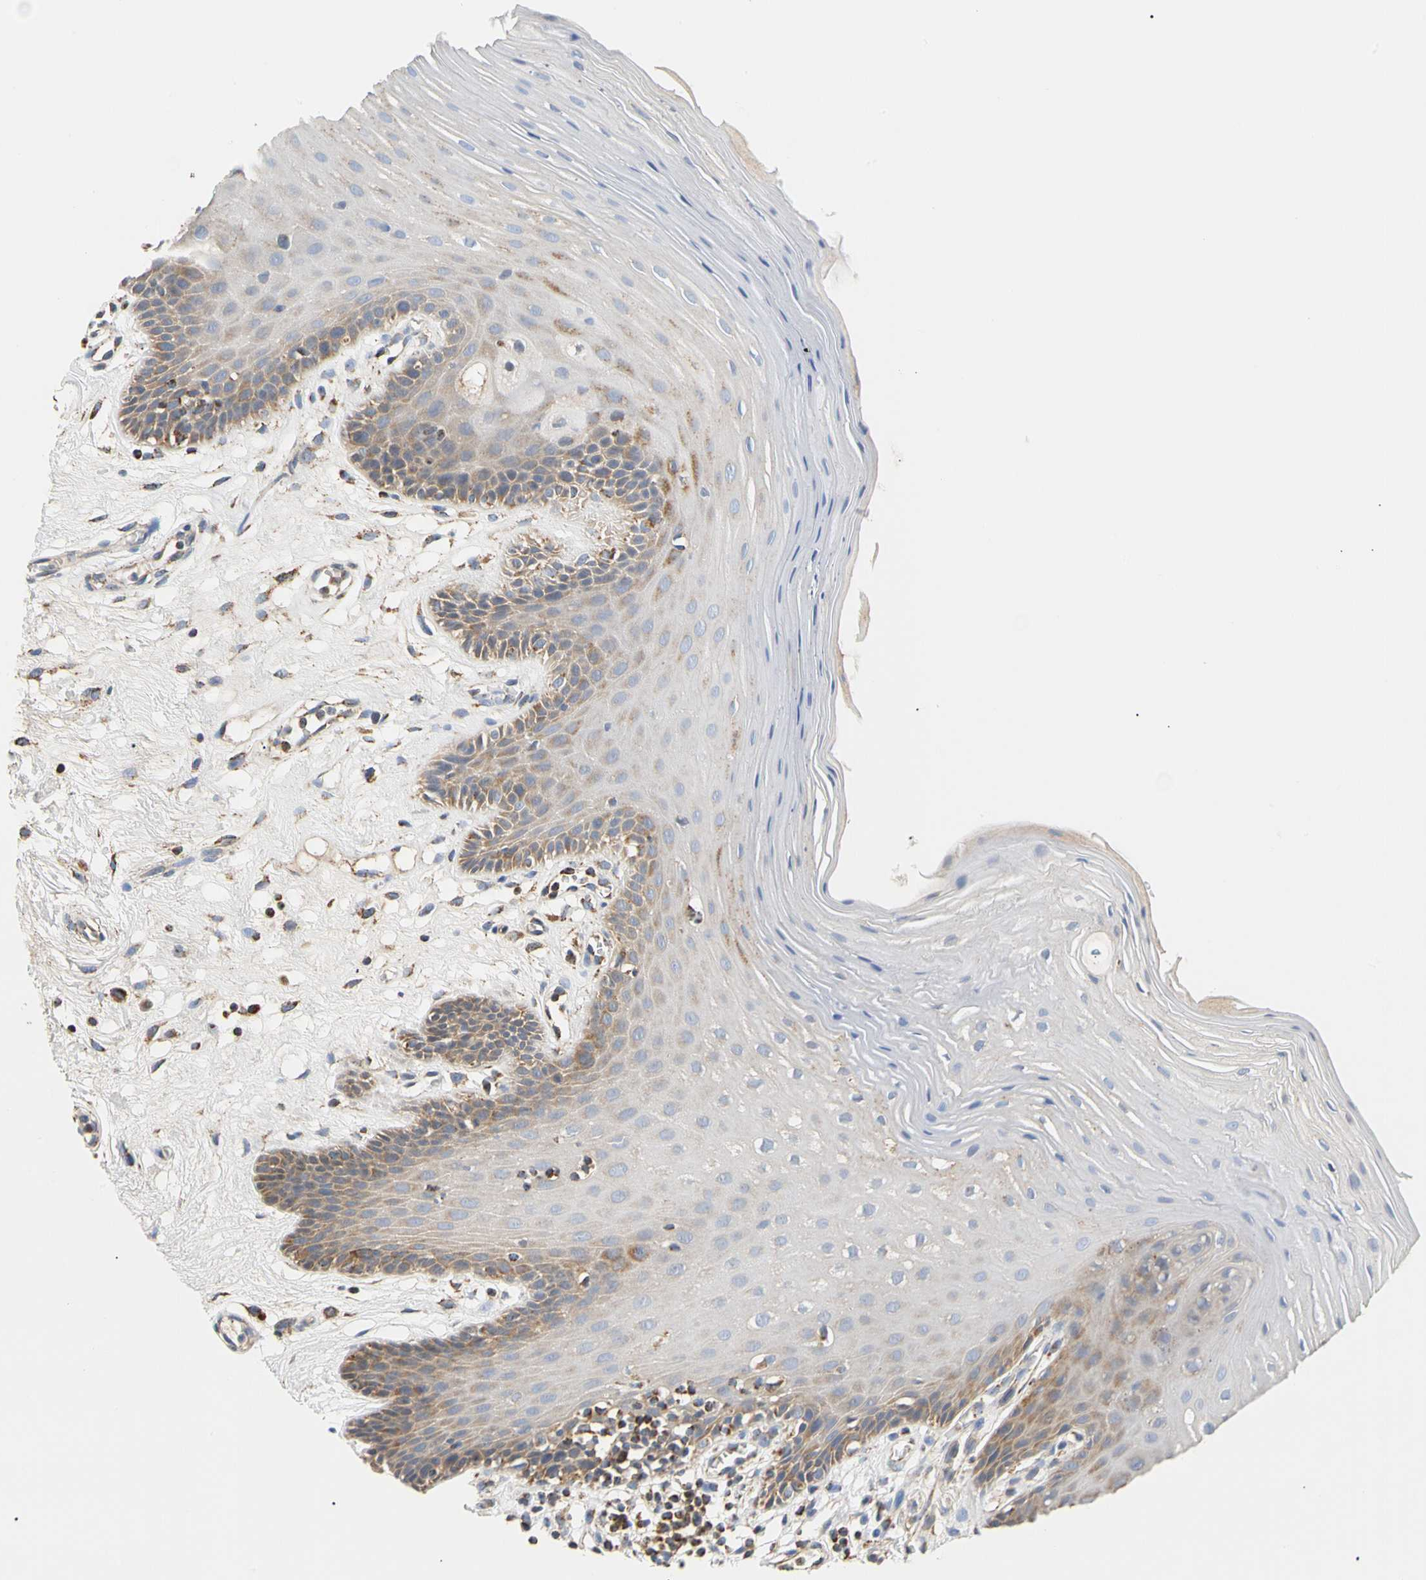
{"staining": {"intensity": "moderate", "quantity": "<25%", "location": "cytoplasmic/membranous"}, "tissue": "oral mucosa", "cell_type": "Squamous epithelial cells", "image_type": "normal", "snomed": [{"axis": "morphology", "description": "Normal tissue, NOS"}, {"axis": "morphology", "description": "Squamous cell carcinoma, NOS"}, {"axis": "topography", "description": "Skeletal muscle"}, {"axis": "topography", "description": "Oral tissue"}, {"axis": "topography", "description": "Head-Neck"}], "caption": "Oral mucosa stained for a protein reveals moderate cytoplasmic/membranous positivity in squamous epithelial cells. (DAB = brown stain, brightfield microscopy at high magnification).", "gene": "ACAT1", "patient": {"sex": "male", "age": 71}}